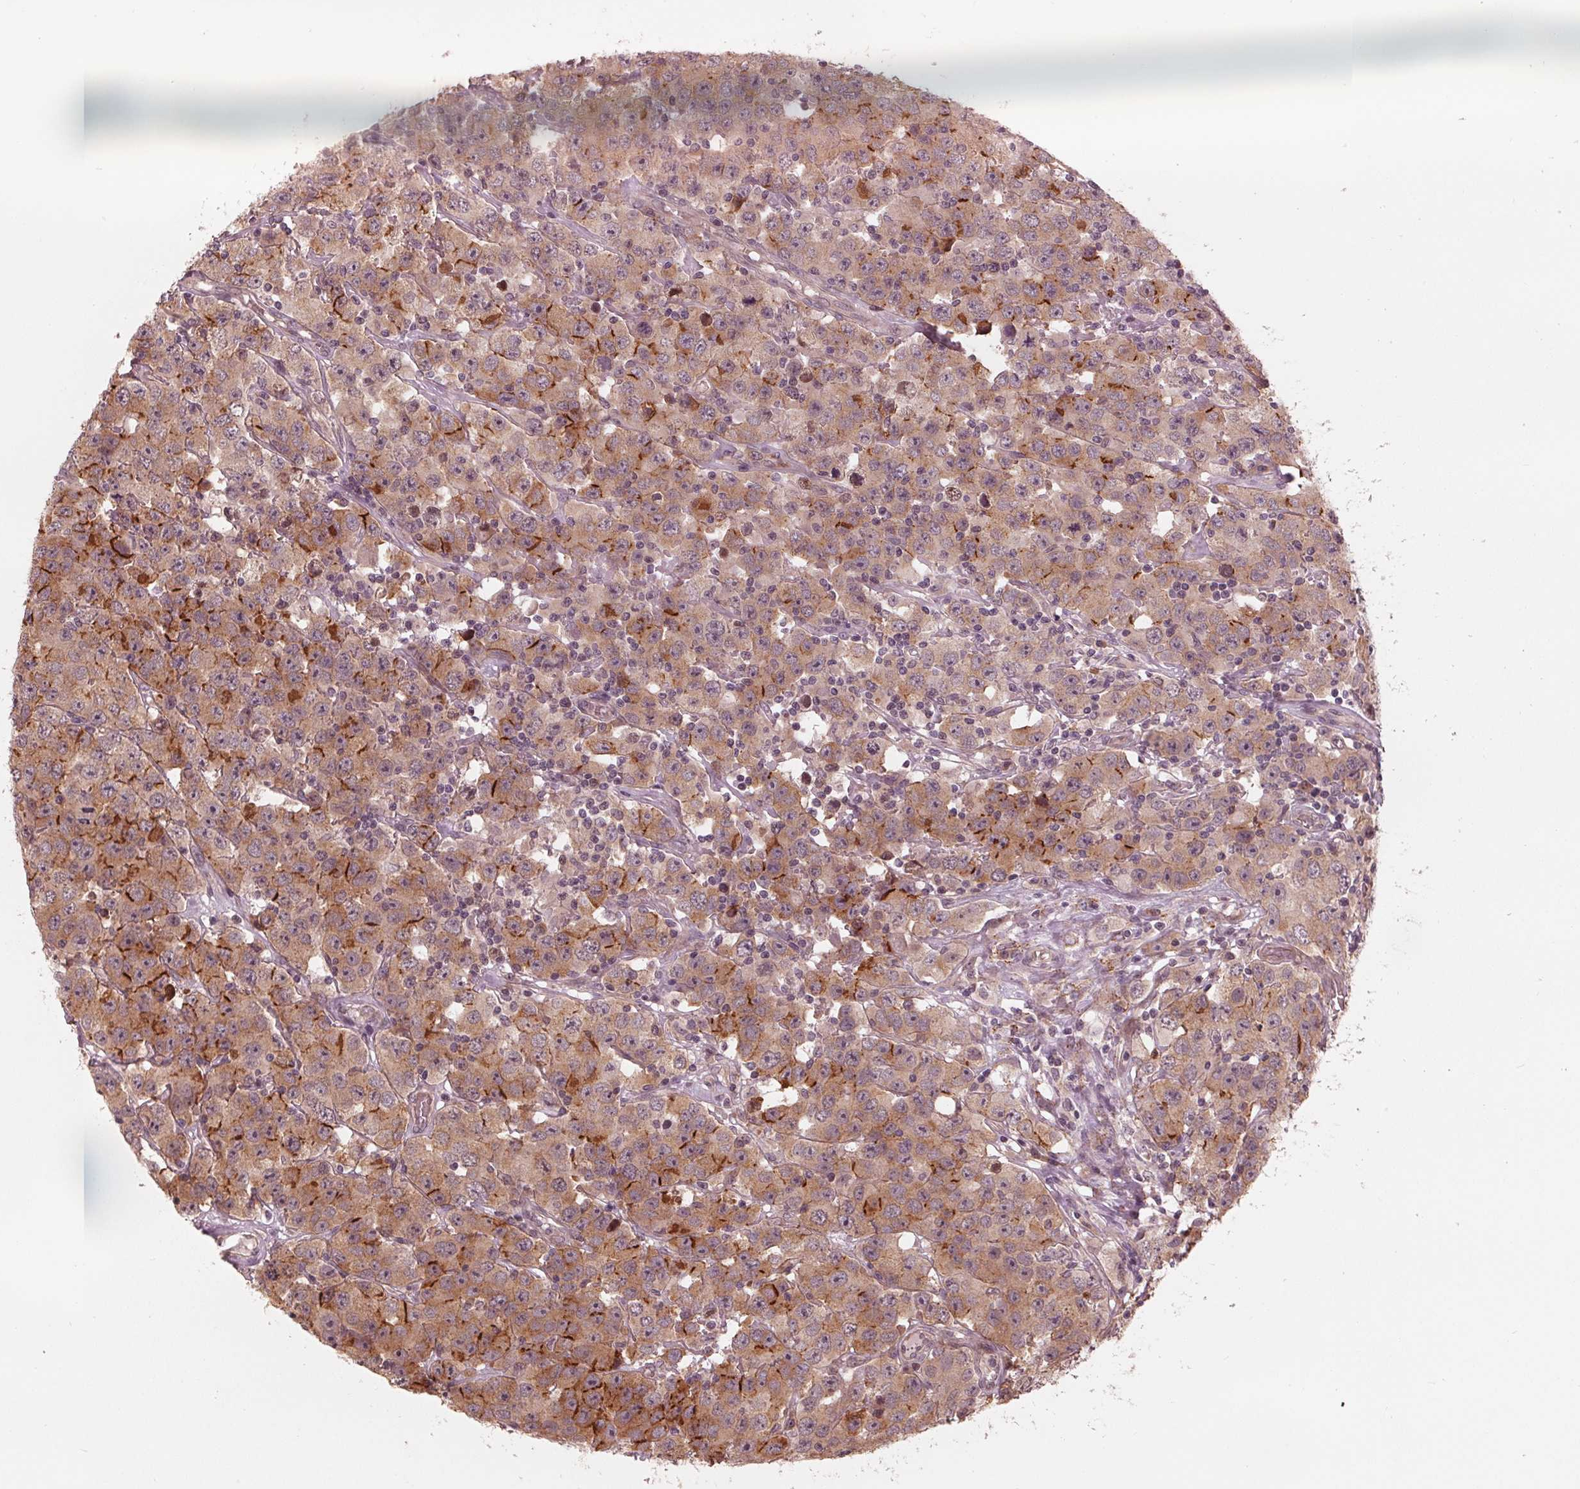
{"staining": {"intensity": "moderate", "quantity": ">75%", "location": "cytoplasmic/membranous"}, "tissue": "testis cancer", "cell_type": "Tumor cells", "image_type": "cancer", "snomed": [{"axis": "morphology", "description": "Seminoma, NOS"}, {"axis": "topography", "description": "Testis"}], "caption": "Human testis seminoma stained with a protein marker exhibits moderate staining in tumor cells.", "gene": "ZNF471", "patient": {"sex": "male", "age": 52}}